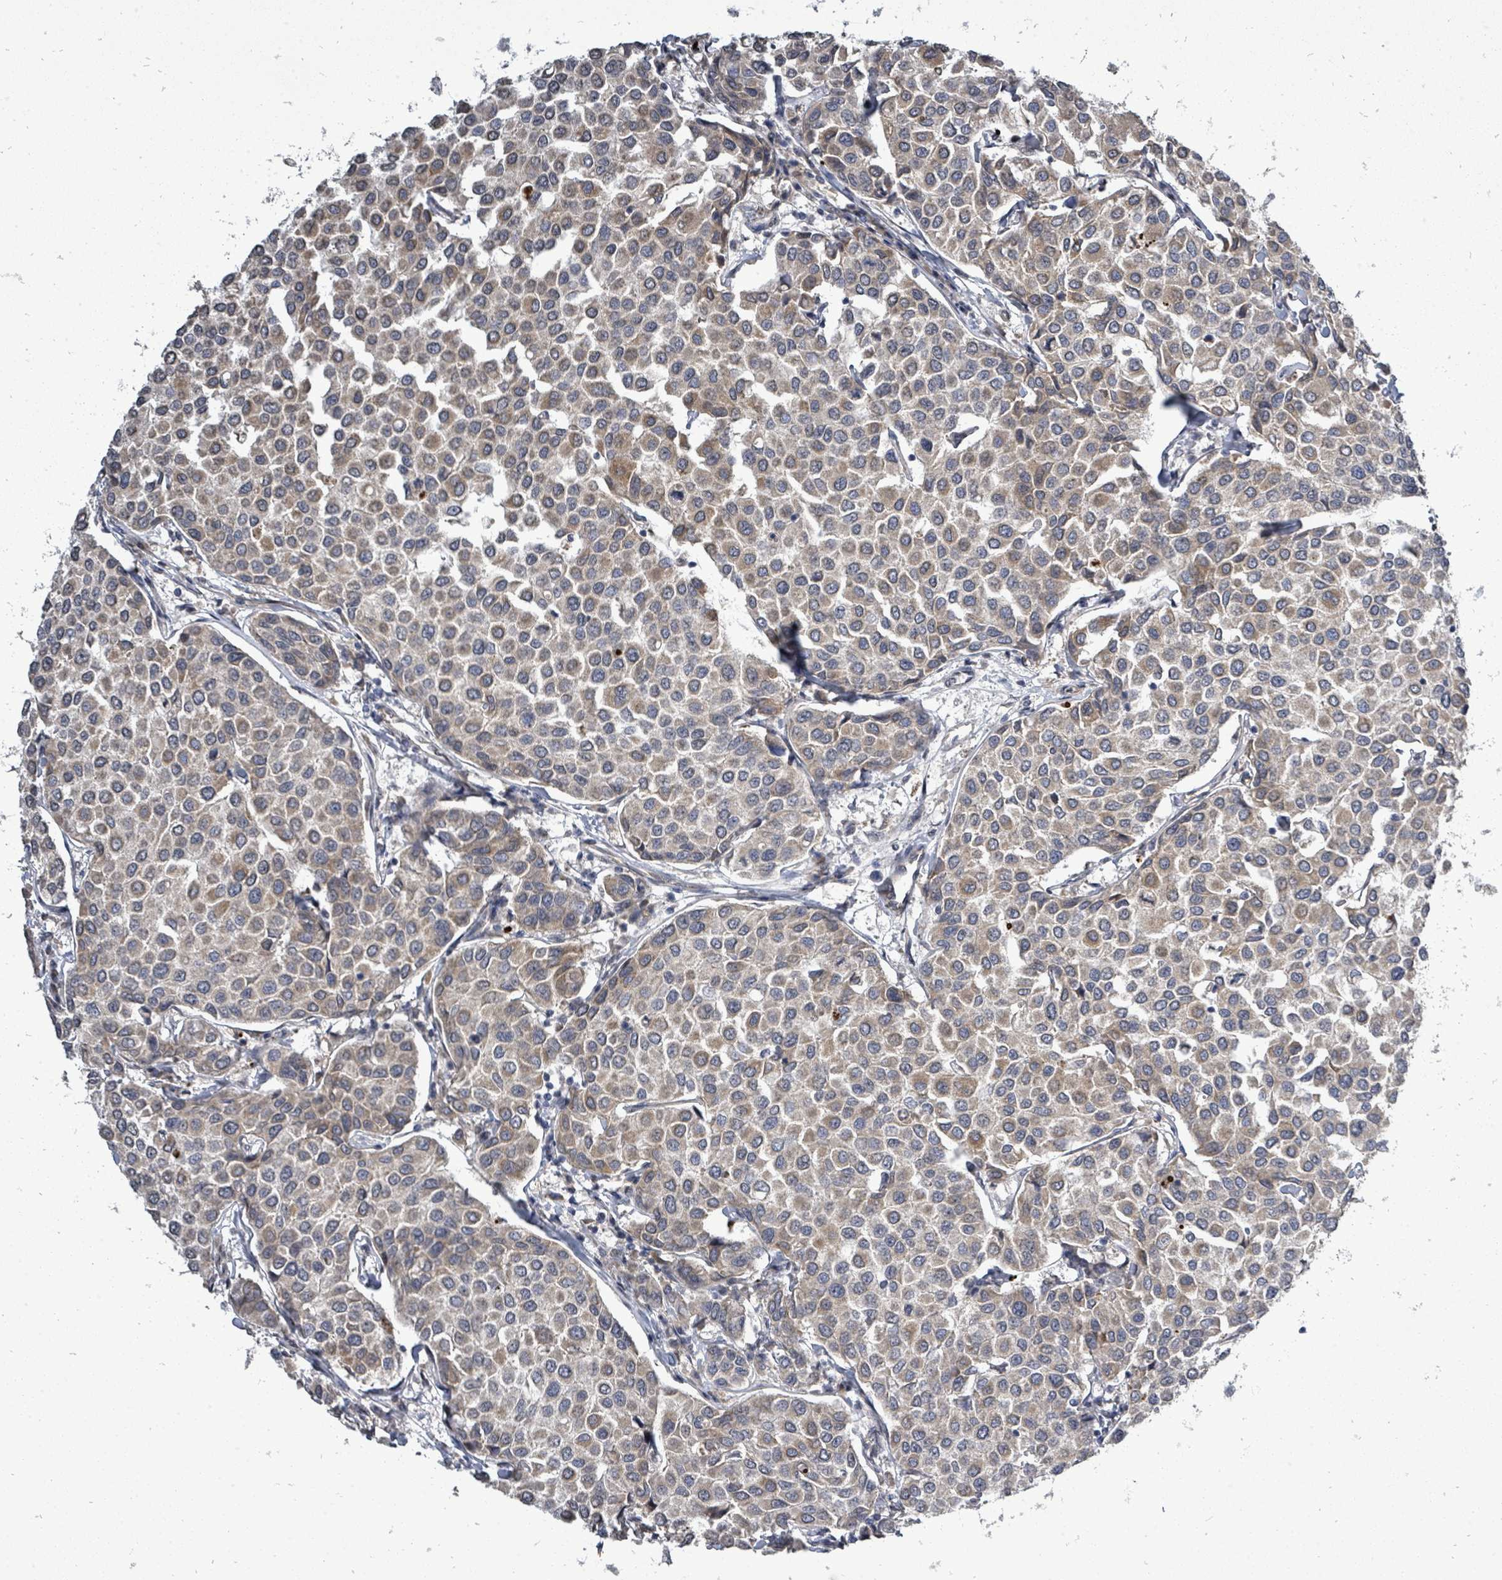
{"staining": {"intensity": "moderate", "quantity": ">75%", "location": "cytoplasmic/membranous"}, "tissue": "breast cancer", "cell_type": "Tumor cells", "image_type": "cancer", "snomed": [{"axis": "morphology", "description": "Duct carcinoma"}, {"axis": "topography", "description": "Breast"}], "caption": "Tumor cells reveal moderate cytoplasmic/membranous expression in about >75% of cells in breast intraductal carcinoma.", "gene": "RALGAPB", "patient": {"sex": "female", "age": 55}}